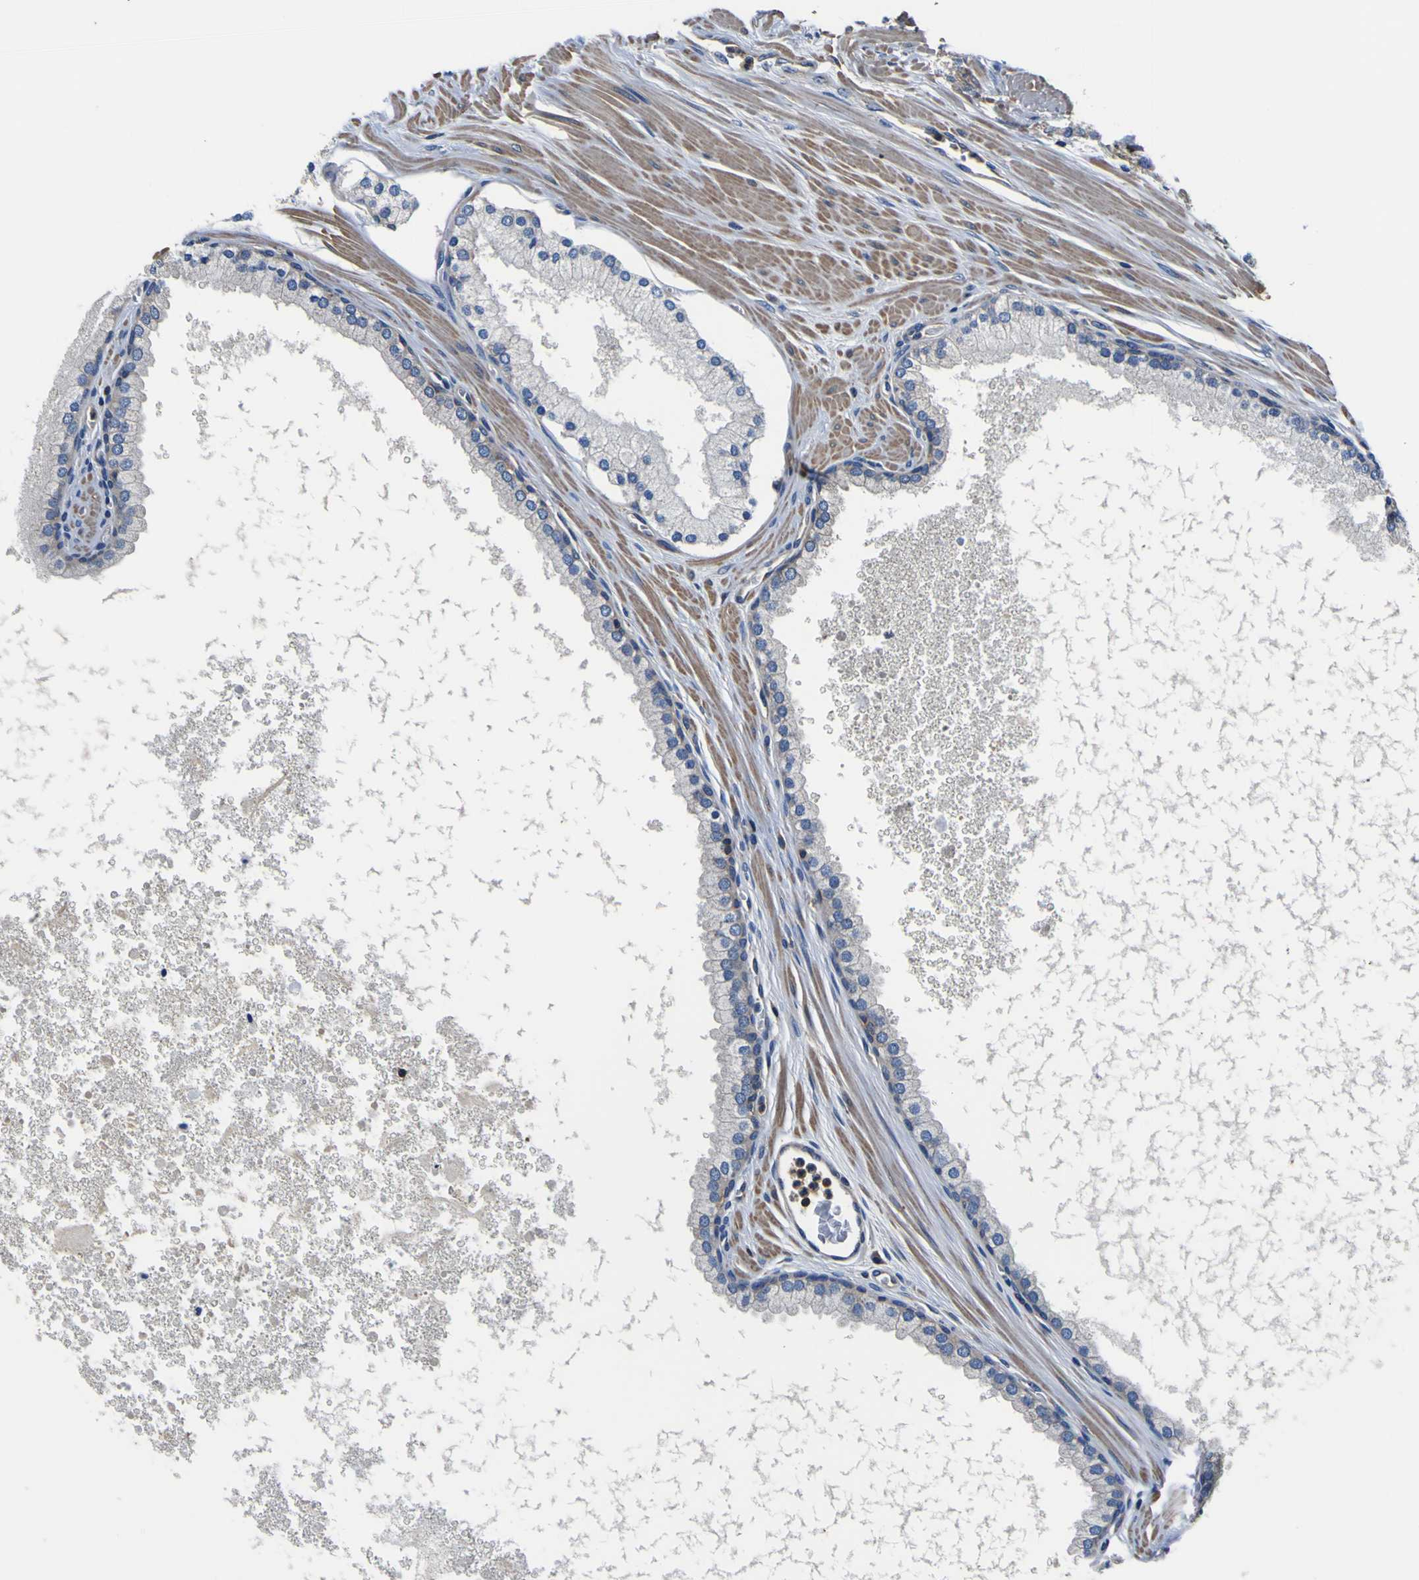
{"staining": {"intensity": "negative", "quantity": "none", "location": "none"}, "tissue": "prostate cancer", "cell_type": "Tumor cells", "image_type": "cancer", "snomed": [{"axis": "morphology", "description": "Adenocarcinoma, High grade"}, {"axis": "topography", "description": "Prostate"}], "caption": "Tumor cells show no significant protein positivity in prostate cancer. (DAB (3,3'-diaminobenzidine) immunohistochemistry (IHC) visualized using brightfield microscopy, high magnification).", "gene": "CNR2", "patient": {"sex": "male", "age": 65}}